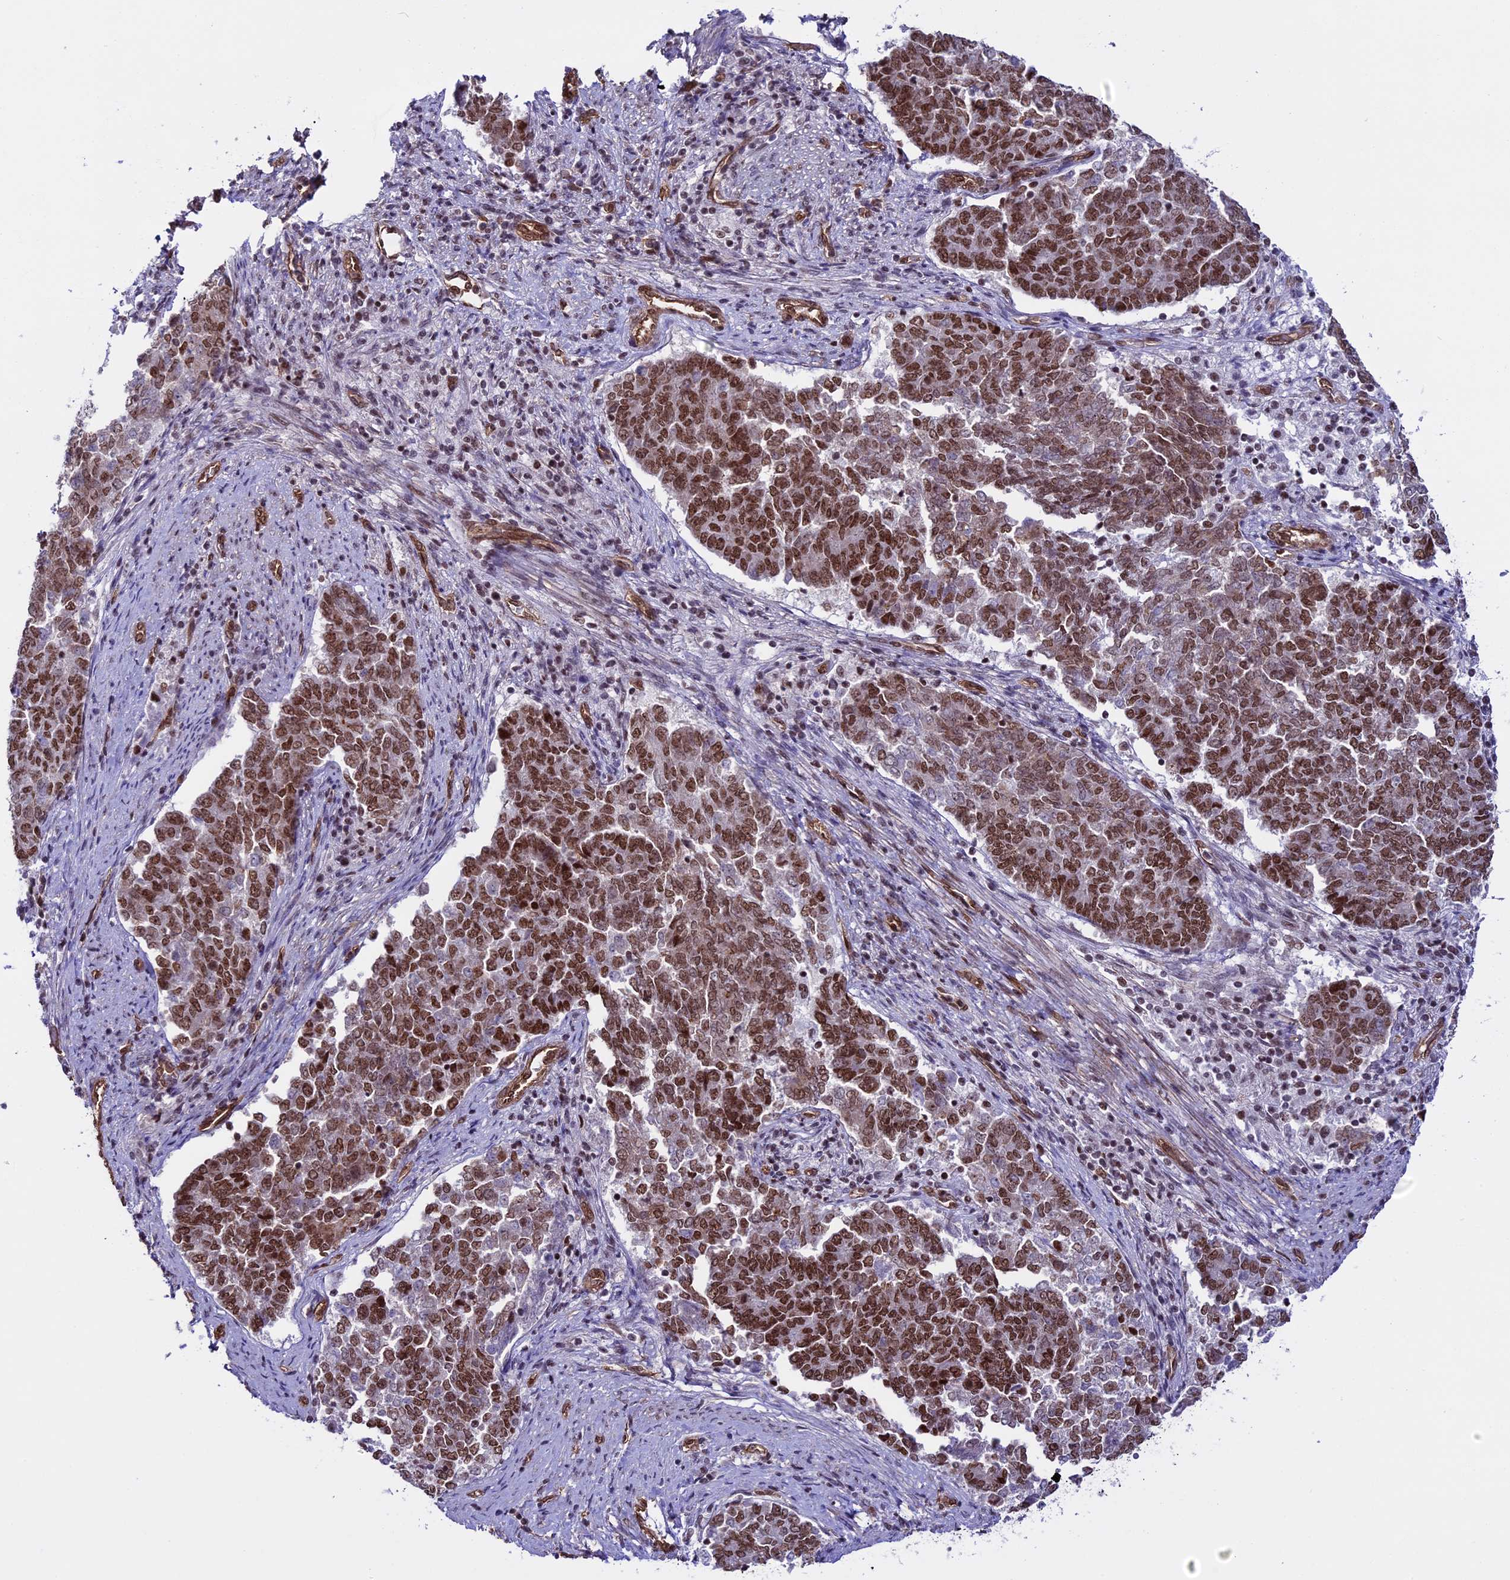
{"staining": {"intensity": "strong", "quantity": "25%-75%", "location": "nuclear"}, "tissue": "endometrial cancer", "cell_type": "Tumor cells", "image_type": "cancer", "snomed": [{"axis": "morphology", "description": "Adenocarcinoma, NOS"}, {"axis": "topography", "description": "Endometrium"}], "caption": "Approximately 25%-75% of tumor cells in endometrial cancer (adenocarcinoma) exhibit strong nuclear protein expression as visualized by brown immunohistochemical staining.", "gene": "MPHOSPH8", "patient": {"sex": "female", "age": 80}}